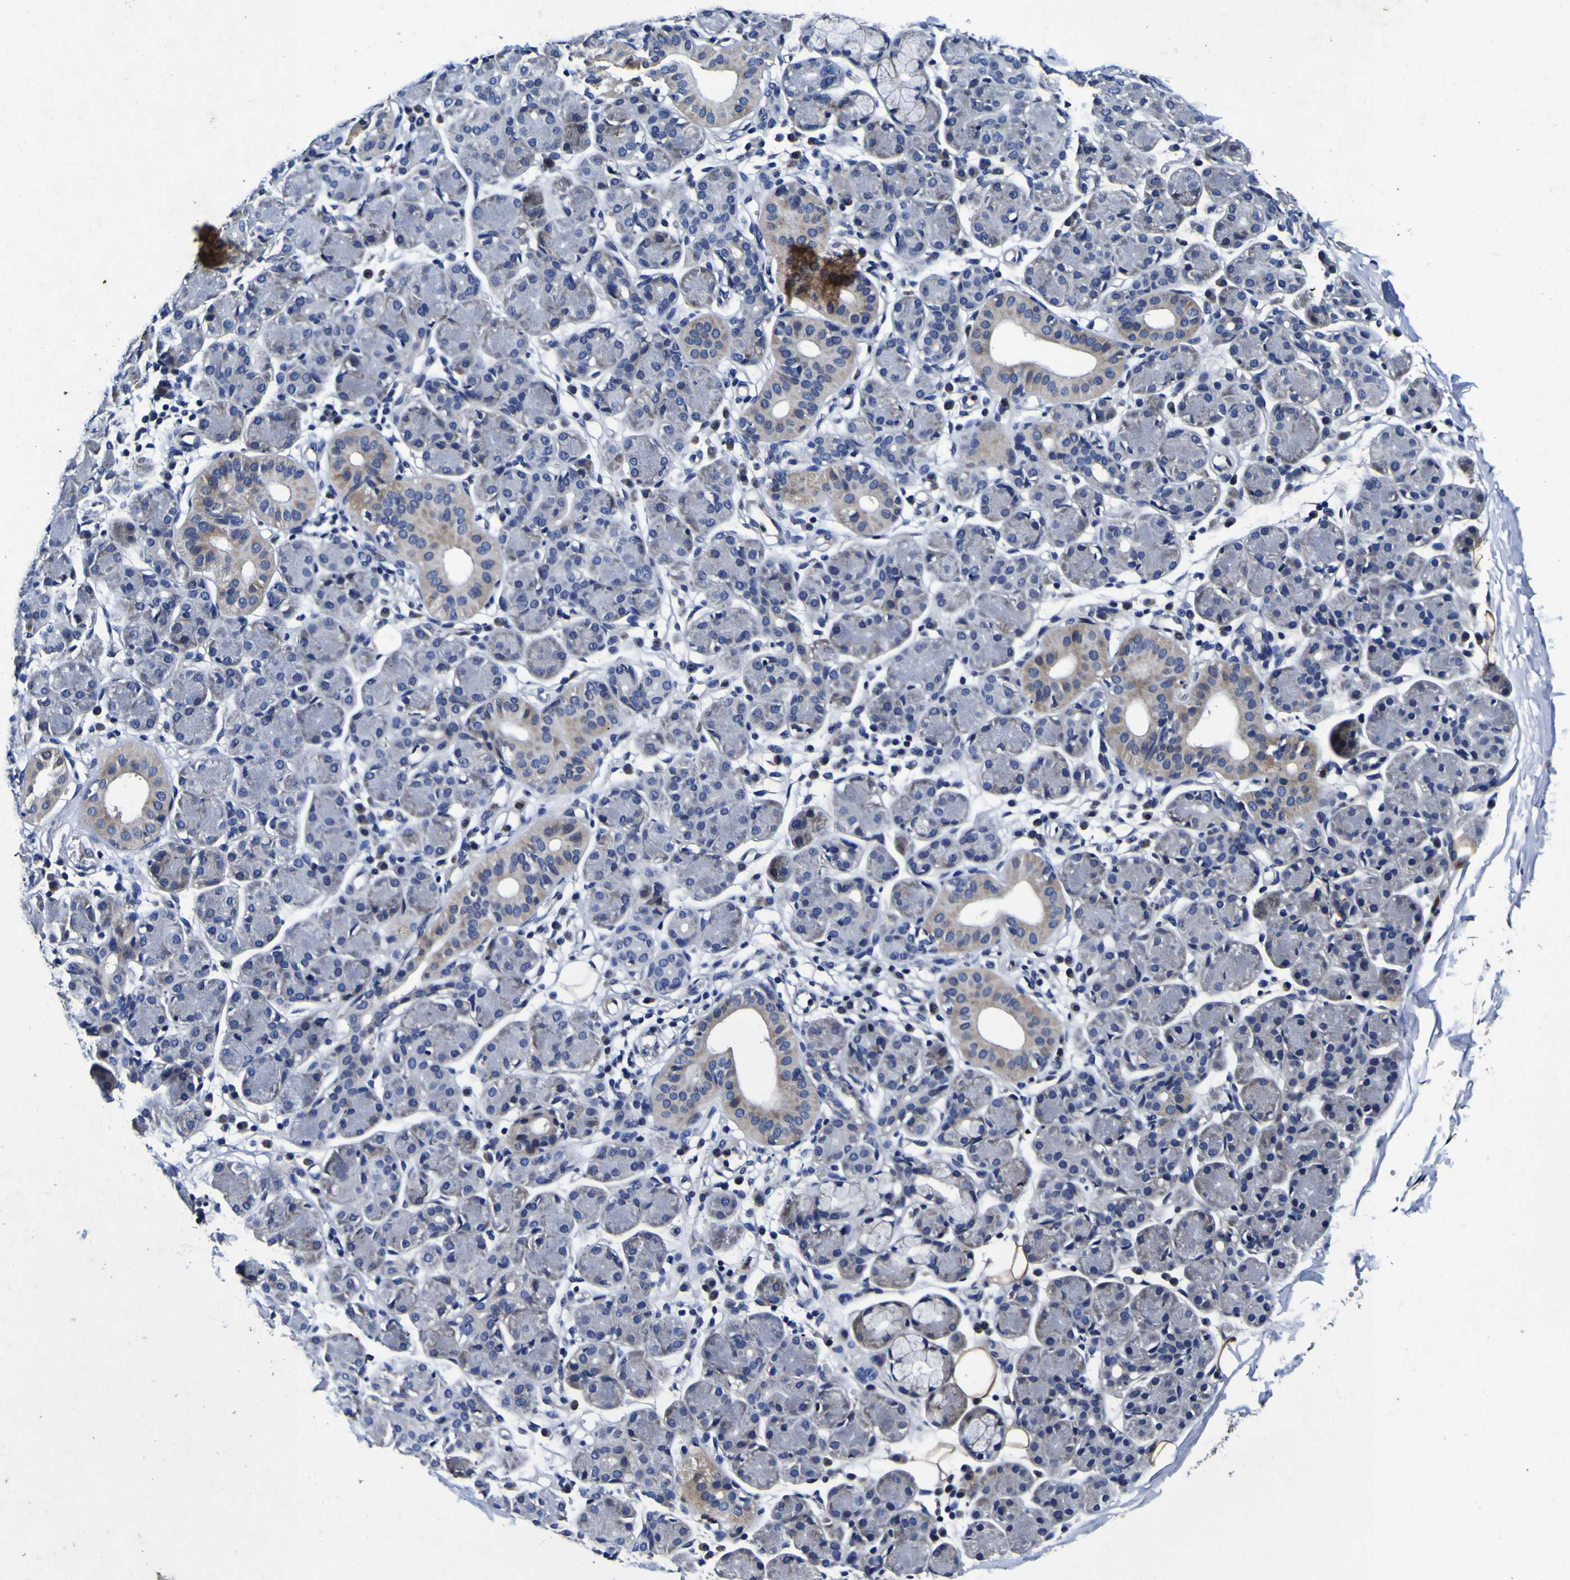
{"staining": {"intensity": "weak", "quantity": "25%-75%", "location": "cytoplasmic/membranous"}, "tissue": "salivary gland", "cell_type": "Glandular cells", "image_type": "normal", "snomed": [{"axis": "morphology", "description": "Normal tissue, NOS"}, {"axis": "morphology", "description": "Inflammation, NOS"}, {"axis": "topography", "description": "Lymph node"}, {"axis": "topography", "description": "Salivary gland"}], "caption": "Immunohistochemistry (IHC) image of unremarkable salivary gland stained for a protein (brown), which displays low levels of weak cytoplasmic/membranous expression in approximately 25%-75% of glandular cells.", "gene": "PANK4", "patient": {"sex": "male", "age": 3}}